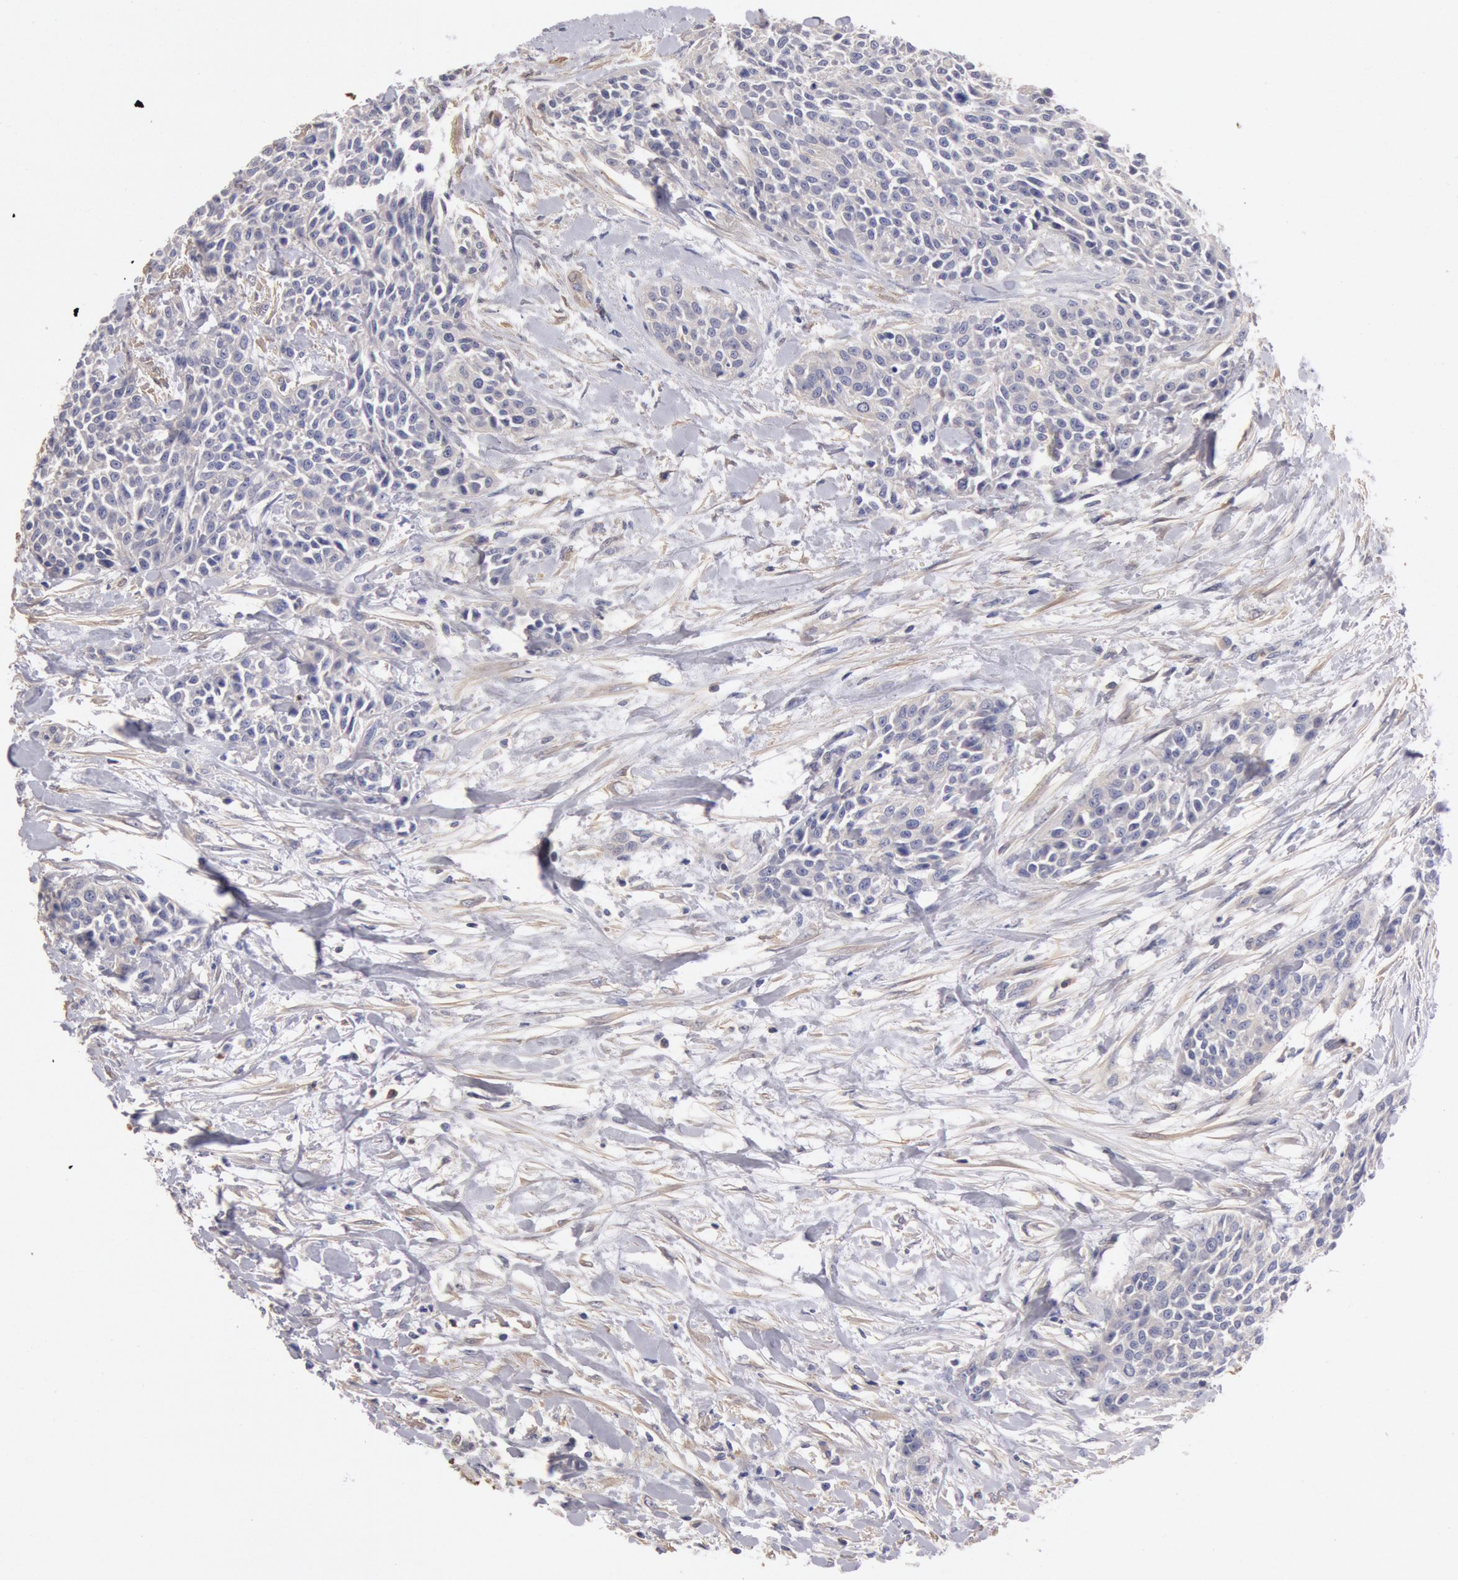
{"staining": {"intensity": "weak", "quantity": "<25%", "location": "cytoplasmic/membranous"}, "tissue": "urothelial cancer", "cell_type": "Tumor cells", "image_type": "cancer", "snomed": [{"axis": "morphology", "description": "Urothelial carcinoma, High grade"}, {"axis": "topography", "description": "Urinary bladder"}], "caption": "Tumor cells show no significant protein staining in urothelial carcinoma (high-grade).", "gene": "TMED8", "patient": {"sex": "male", "age": 56}}